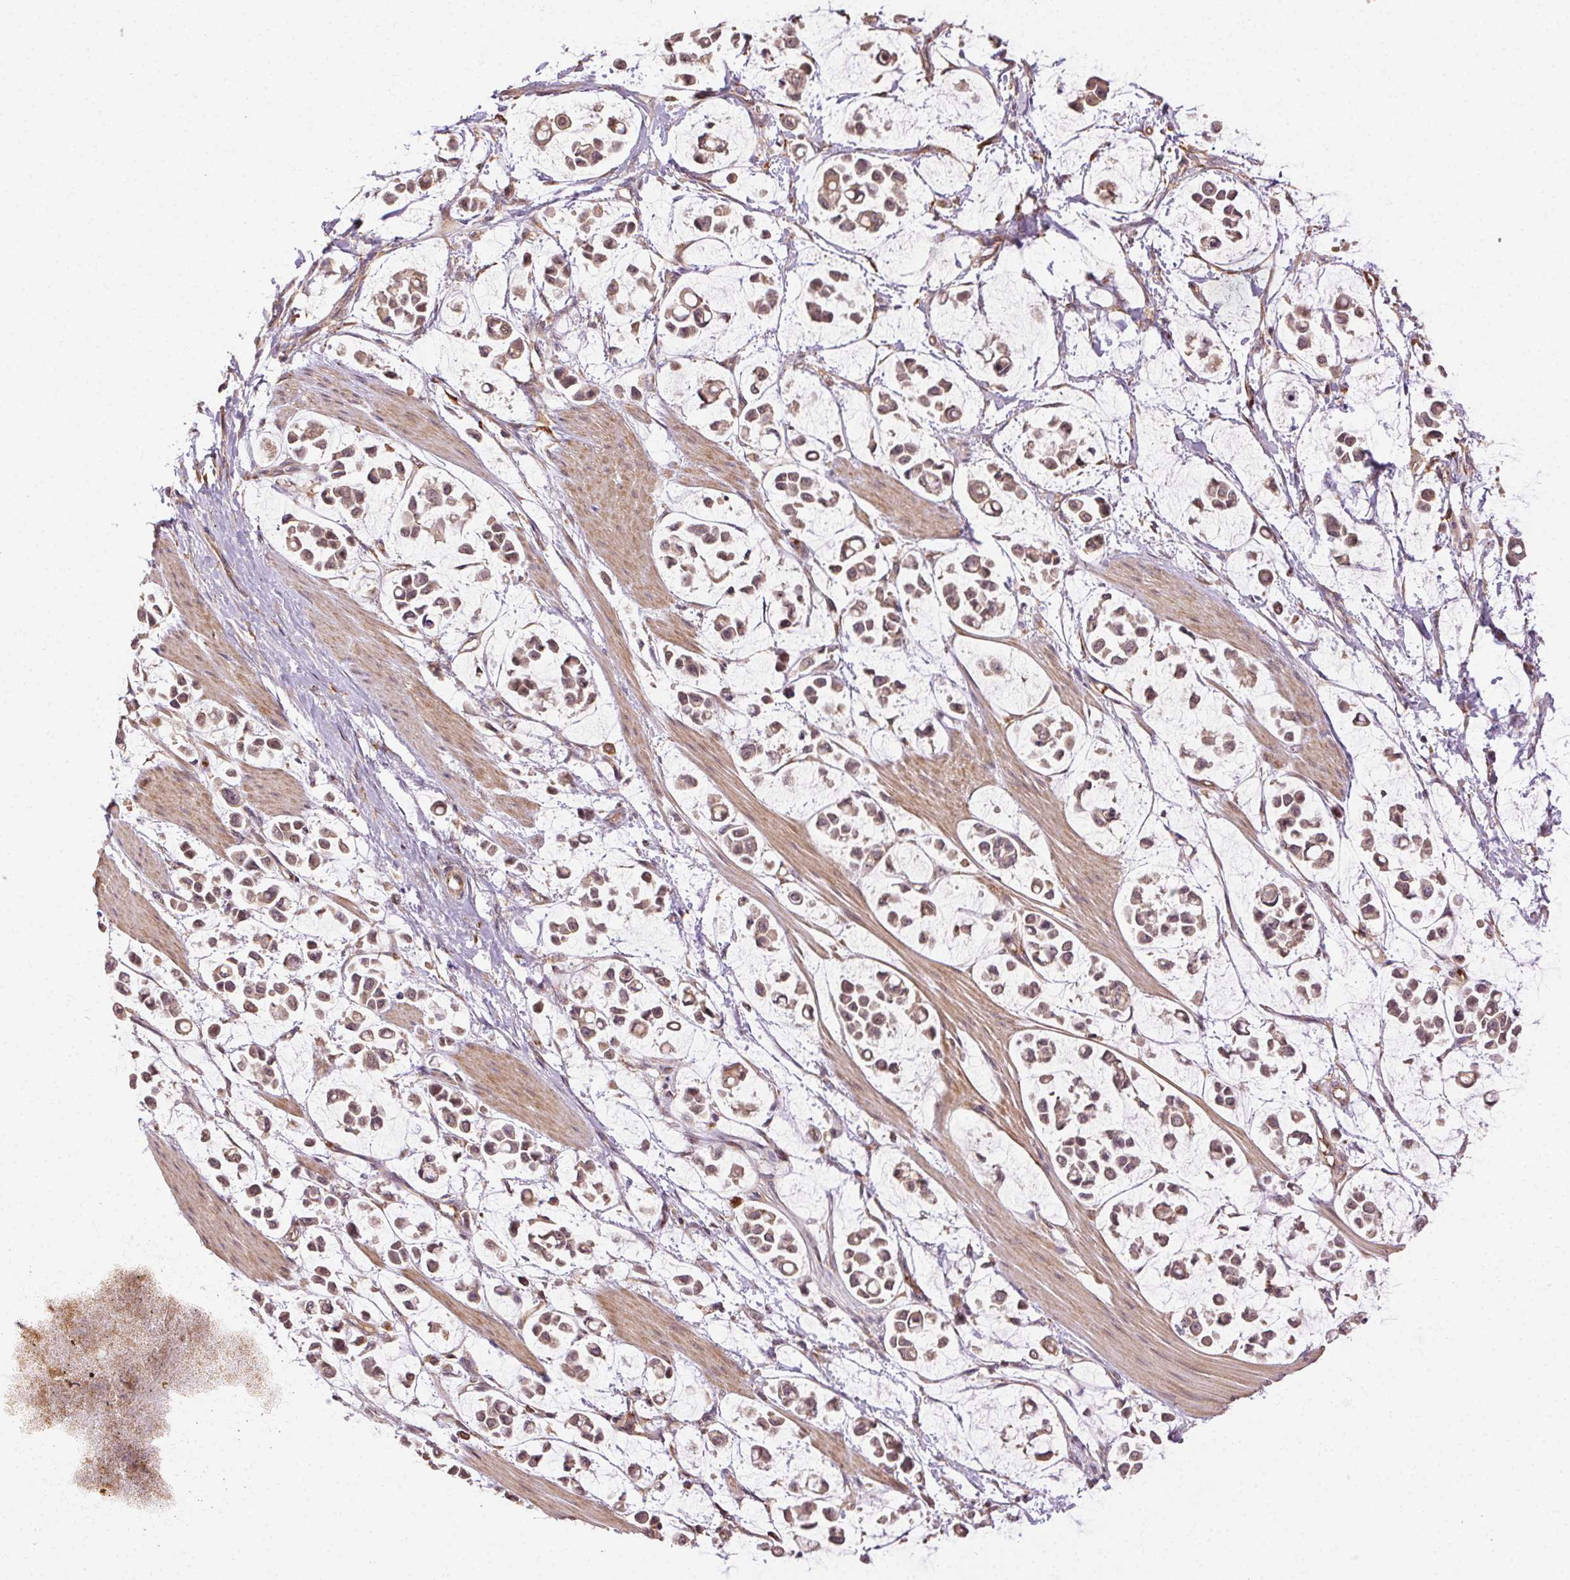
{"staining": {"intensity": "weak", "quantity": ">75%", "location": "cytoplasmic/membranous"}, "tissue": "stomach cancer", "cell_type": "Tumor cells", "image_type": "cancer", "snomed": [{"axis": "morphology", "description": "Adenocarcinoma, NOS"}, {"axis": "topography", "description": "Stomach"}], "caption": "Protein staining by IHC reveals weak cytoplasmic/membranous positivity in approximately >75% of tumor cells in adenocarcinoma (stomach). (DAB IHC with brightfield microscopy, high magnification).", "gene": "KLHL15", "patient": {"sex": "male", "age": 82}}